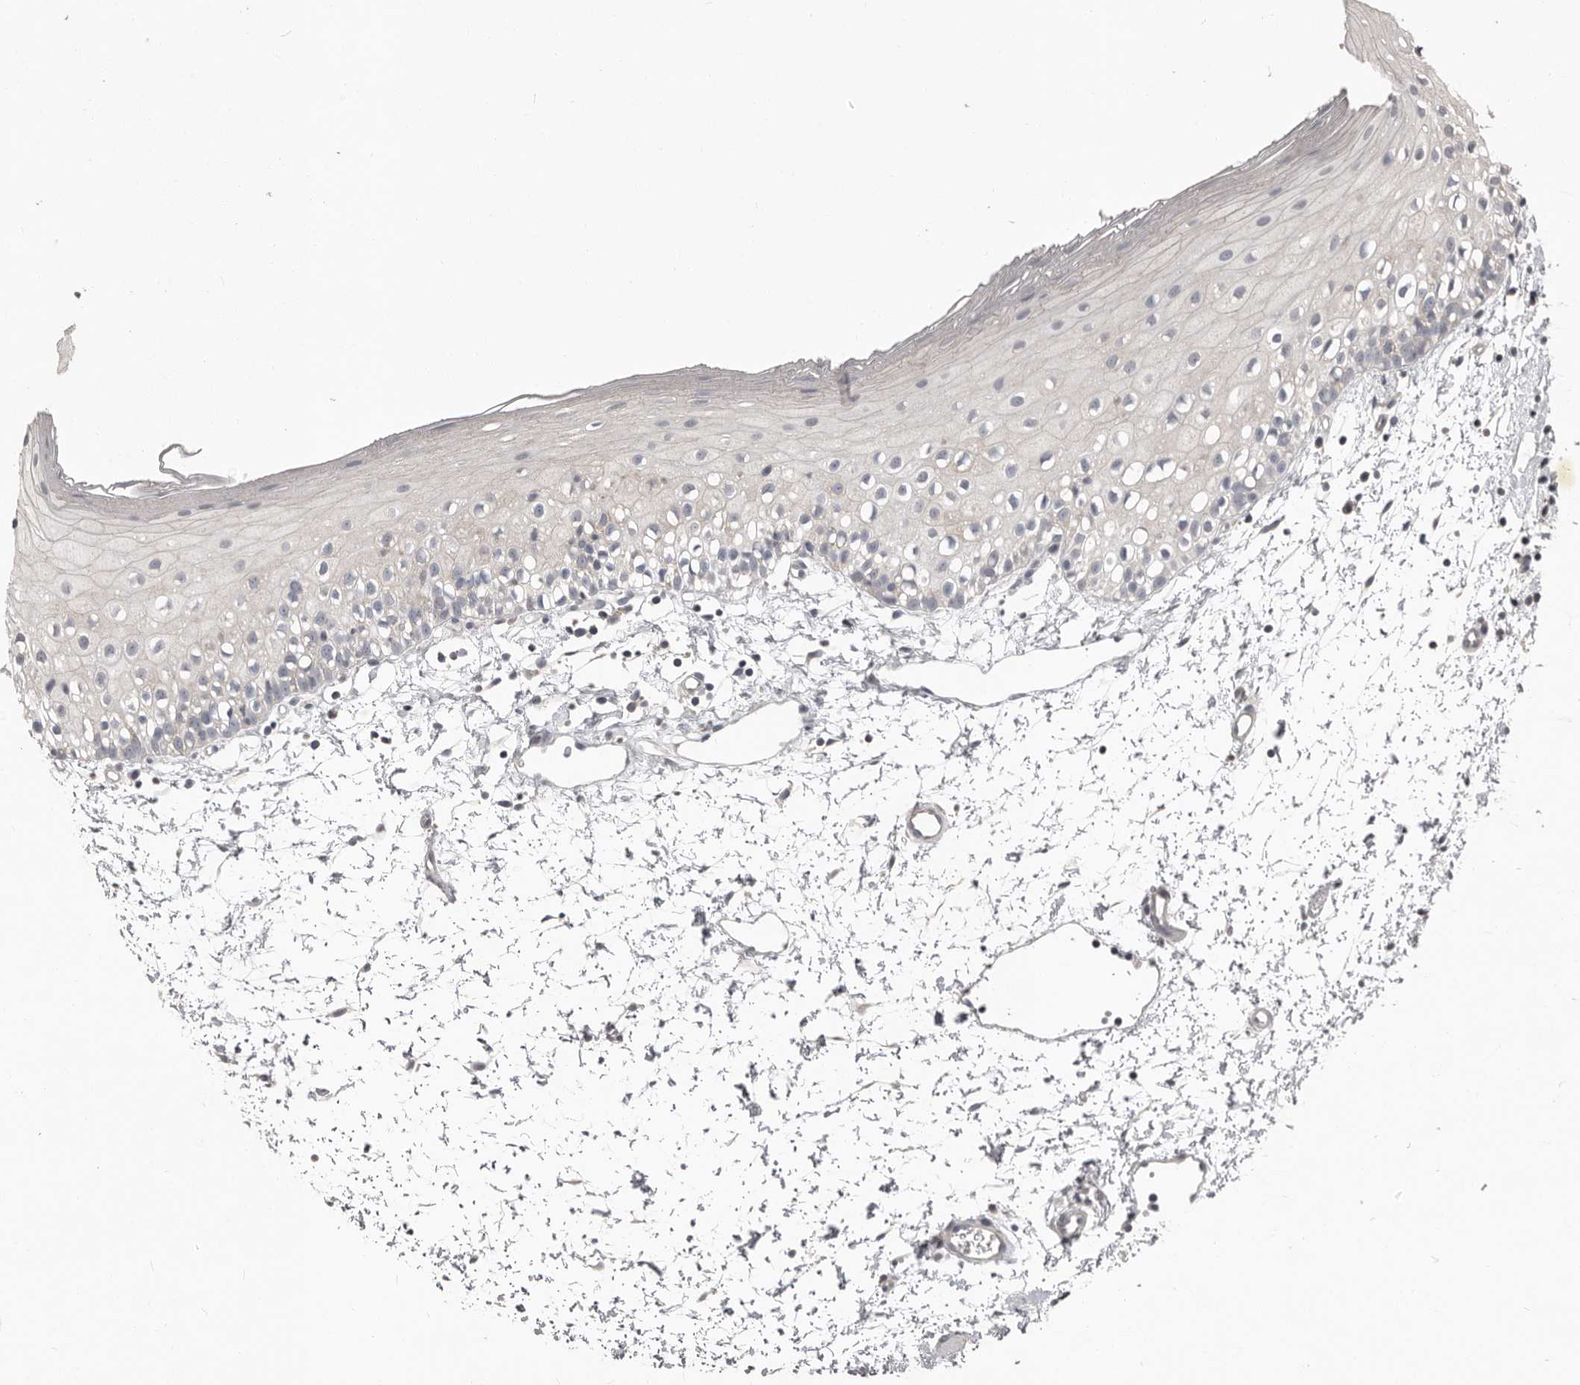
{"staining": {"intensity": "negative", "quantity": "none", "location": "none"}, "tissue": "oral mucosa", "cell_type": "Squamous epithelial cells", "image_type": "normal", "snomed": [{"axis": "morphology", "description": "Normal tissue, NOS"}, {"axis": "topography", "description": "Oral tissue"}], "caption": "High power microscopy photomicrograph of an immunohistochemistry histopathology image of benign oral mucosa, revealing no significant staining in squamous epithelial cells.", "gene": "CA6", "patient": {"sex": "male", "age": 28}}